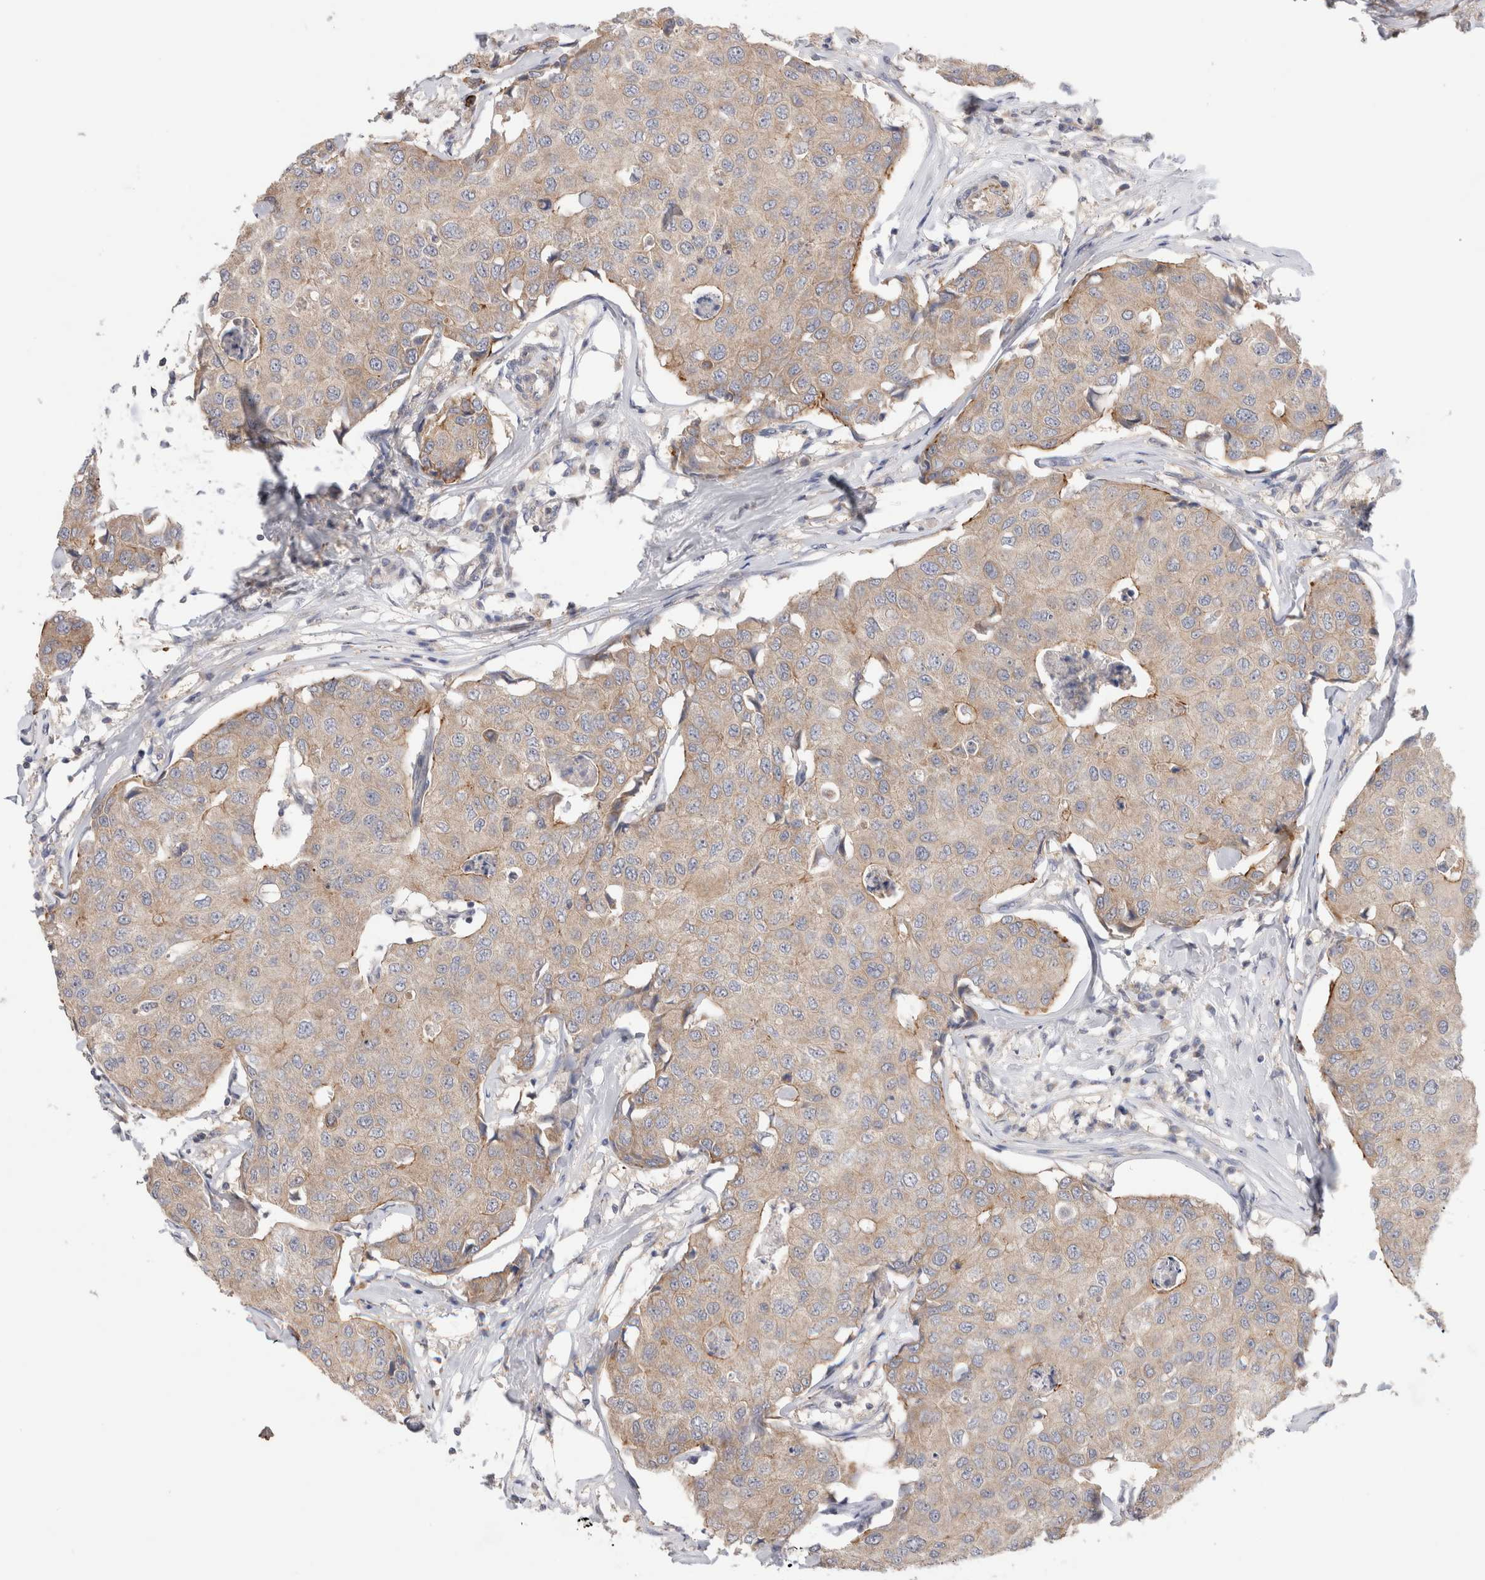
{"staining": {"intensity": "weak", "quantity": "25%-75%", "location": "cytoplasmic/membranous"}, "tissue": "breast cancer", "cell_type": "Tumor cells", "image_type": "cancer", "snomed": [{"axis": "morphology", "description": "Duct carcinoma"}, {"axis": "topography", "description": "Breast"}], "caption": "Immunohistochemistry micrograph of invasive ductal carcinoma (breast) stained for a protein (brown), which shows low levels of weak cytoplasmic/membranous staining in approximately 25%-75% of tumor cells.", "gene": "IFT74", "patient": {"sex": "female", "age": 80}}